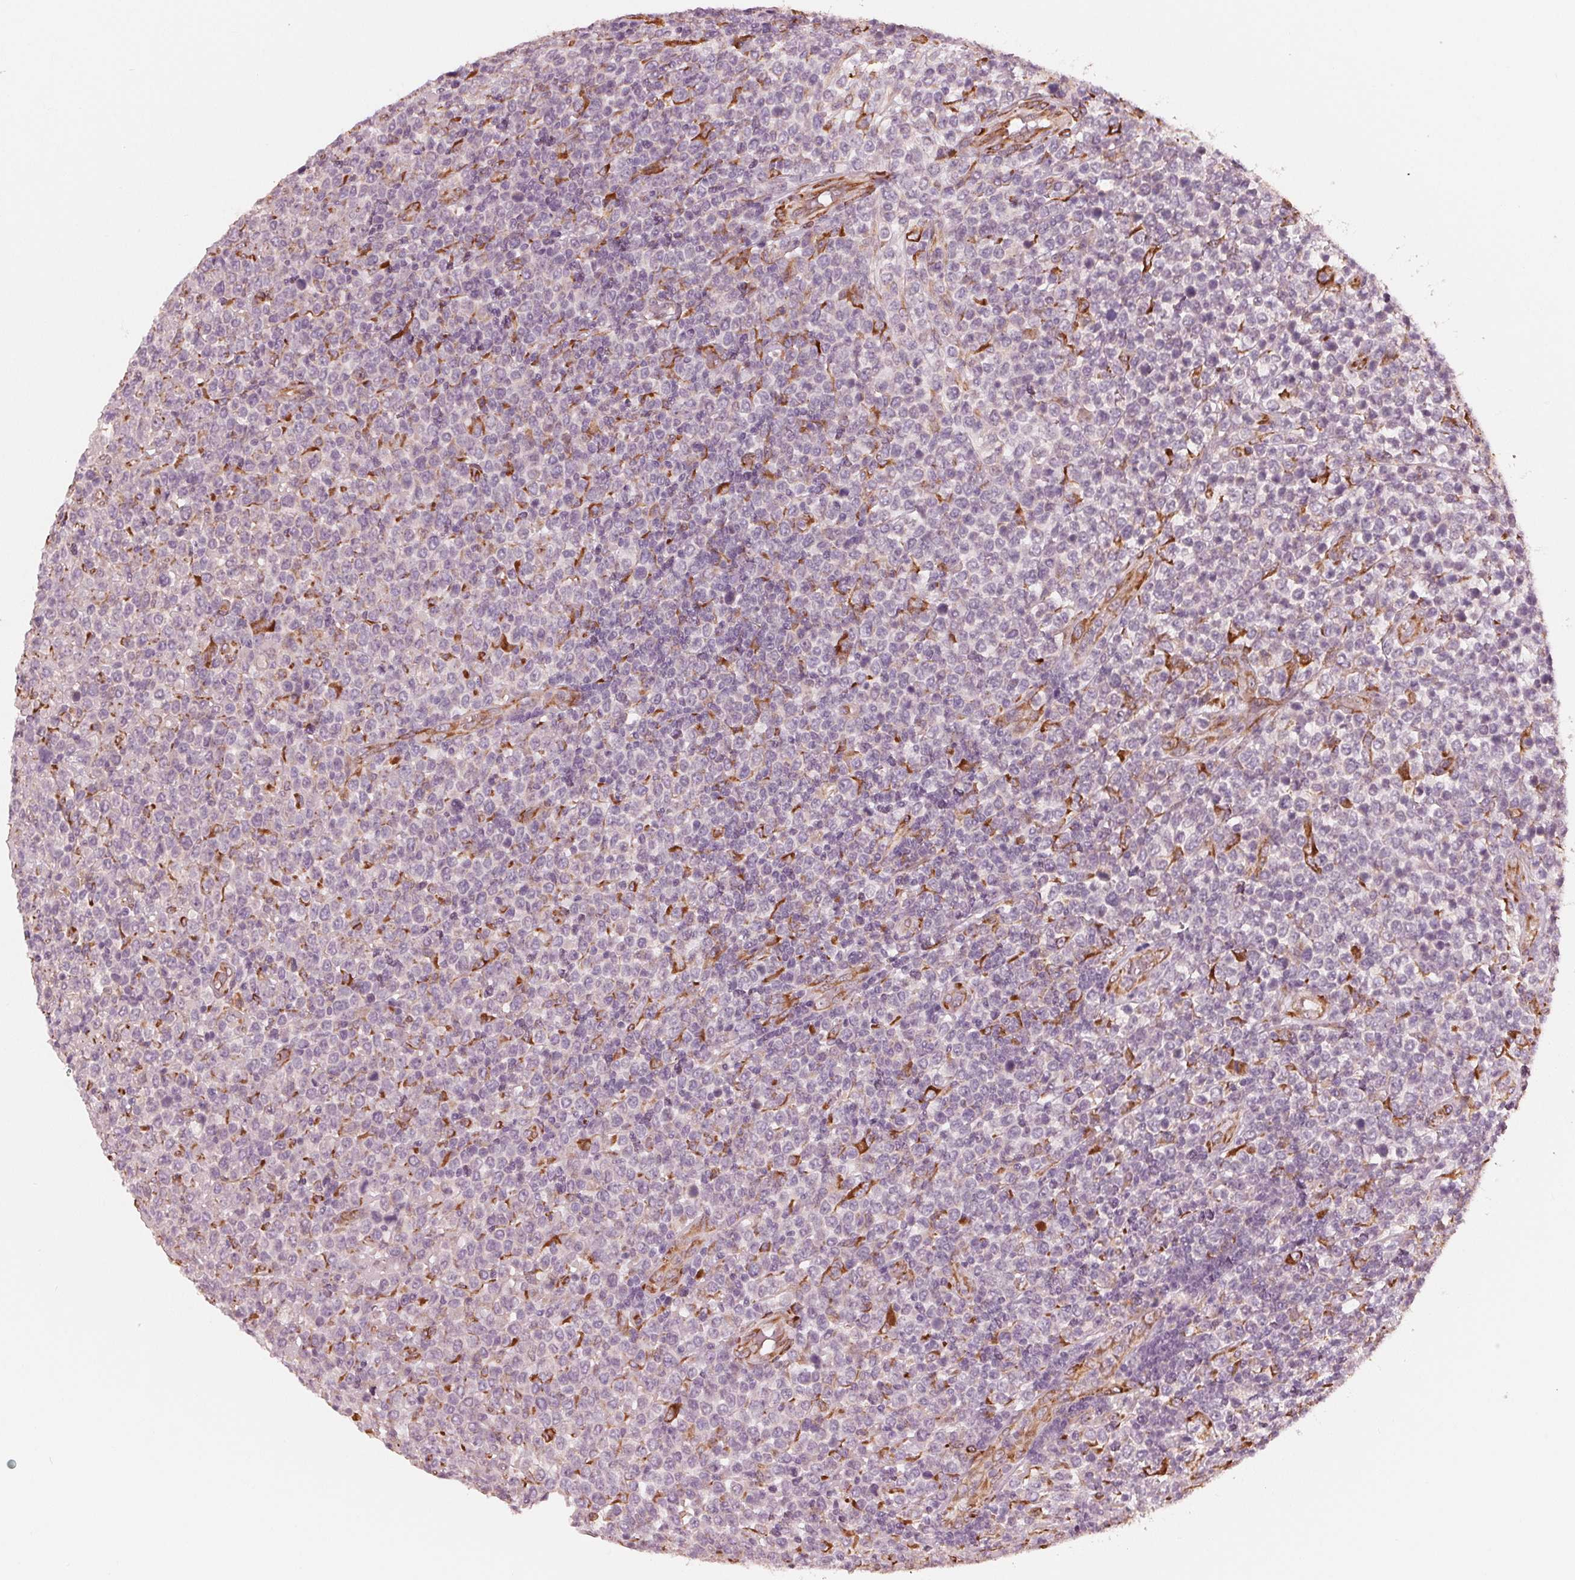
{"staining": {"intensity": "negative", "quantity": "none", "location": "none"}, "tissue": "lymphoma", "cell_type": "Tumor cells", "image_type": "cancer", "snomed": [{"axis": "morphology", "description": "Malignant lymphoma, non-Hodgkin's type, High grade"}, {"axis": "topography", "description": "Soft tissue"}], "caption": "Human high-grade malignant lymphoma, non-Hodgkin's type stained for a protein using IHC reveals no expression in tumor cells.", "gene": "IKBIP", "patient": {"sex": "female", "age": 56}}